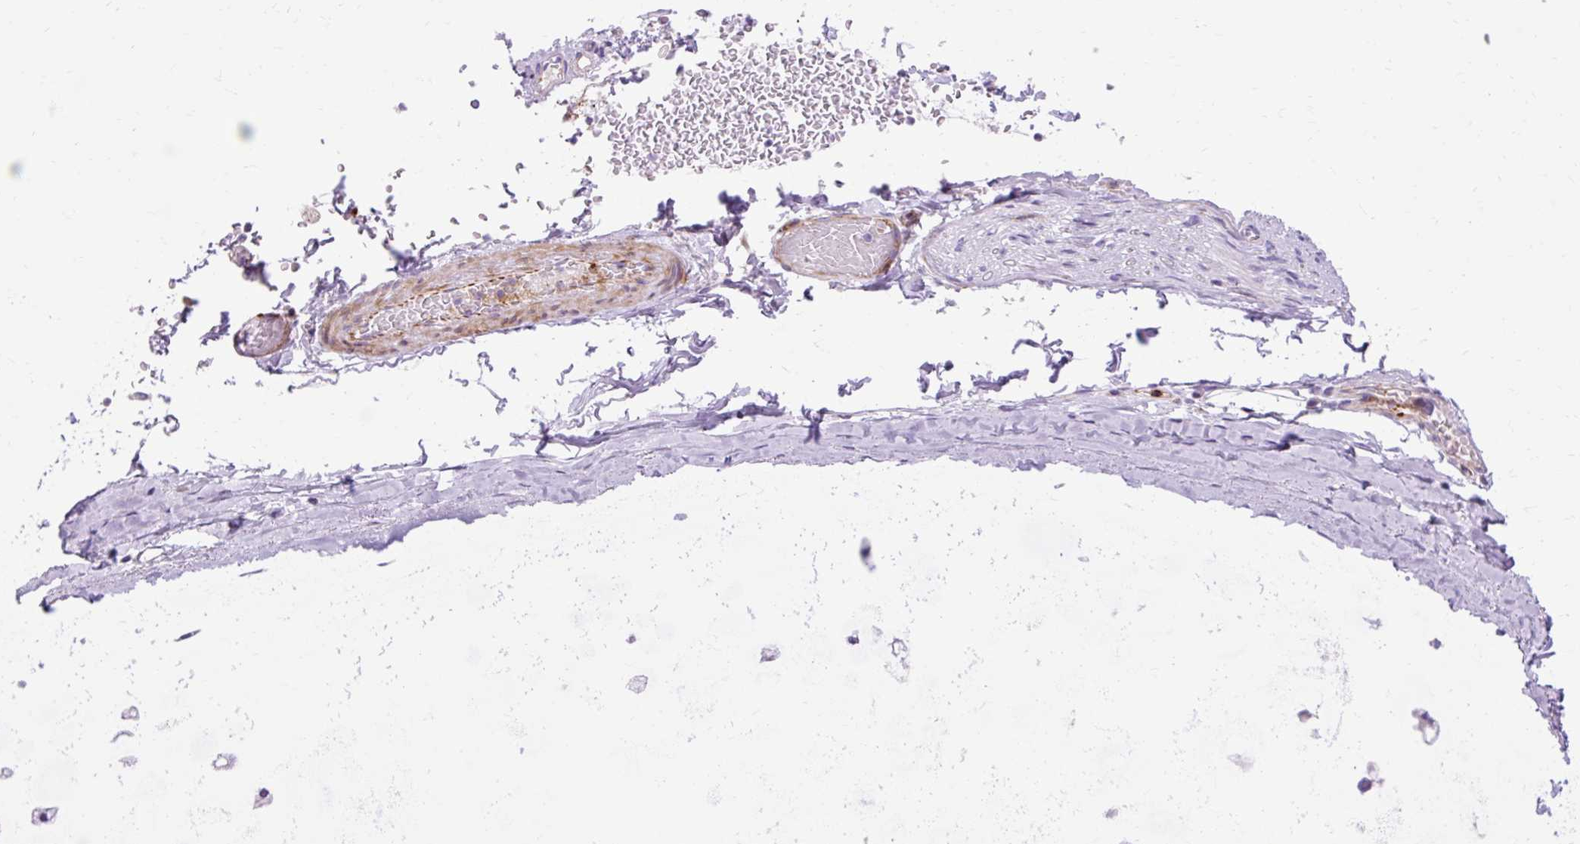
{"staining": {"intensity": "negative", "quantity": "none", "location": "none"}, "tissue": "soft tissue", "cell_type": "Chondrocytes", "image_type": "normal", "snomed": [{"axis": "morphology", "description": "Normal tissue, NOS"}, {"axis": "morphology", "description": "Degeneration, NOS"}, {"axis": "topography", "description": "Cartilage tissue"}, {"axis": "topography", "description": "Lung"}], "caption": "This is an IHC image of benign human soft tissue. There is no positivity in chondrocytes.", "gene": "CORO7", "patient": {"sex": "female", "age": 61}}